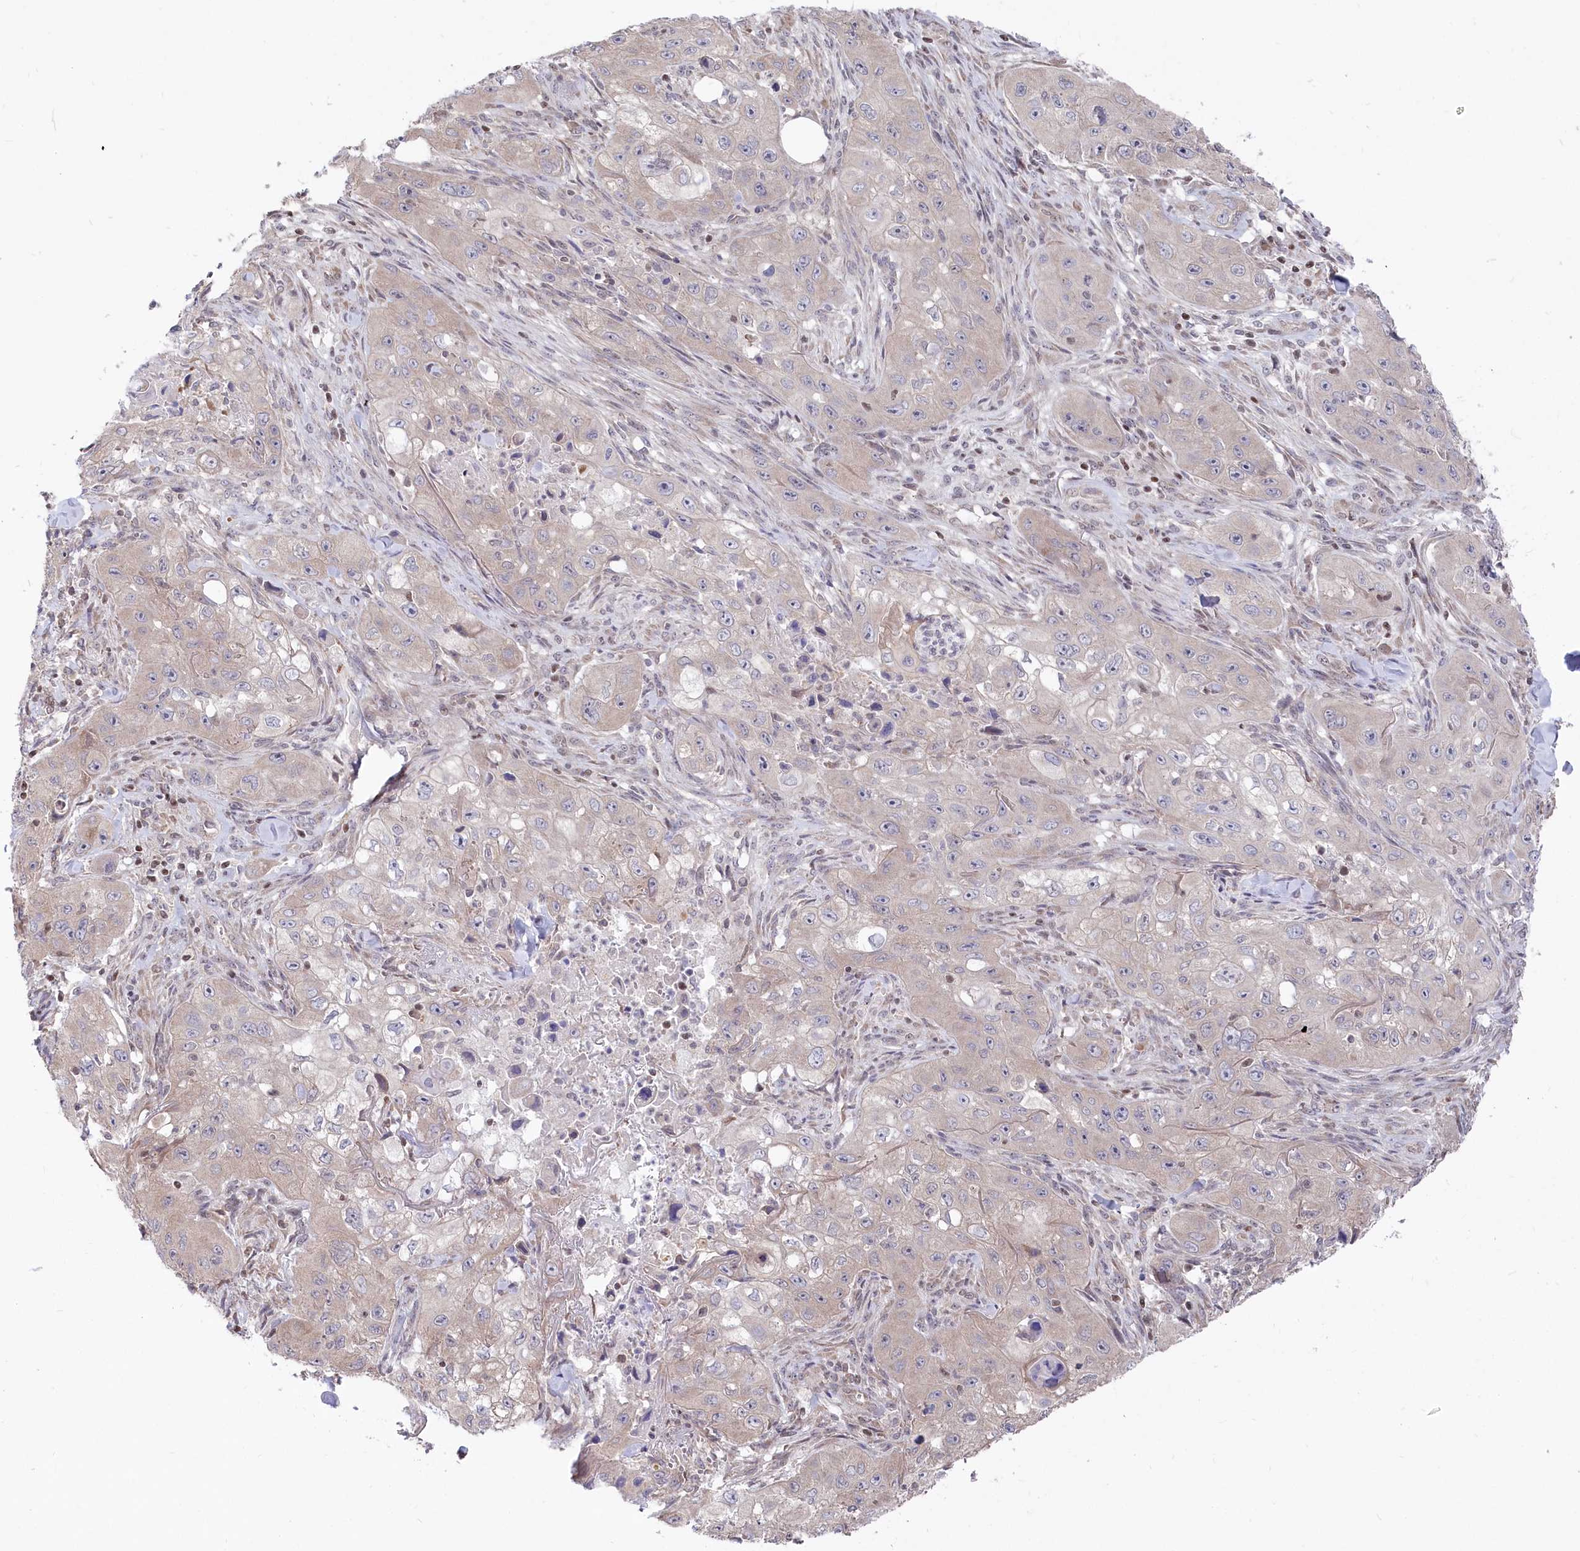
{"staining": {"intensity": "negative", "quantity": "none", "location": "none"}, "tissue": "skin cancer", "cell_type": "Tumor cells", "image_type": "cancer", "snomed": [{"axis": "morphology", "description": "Squamous cell carcinoma, NOS"}, {"axis": "topography", "description": "Skin"}, {"axis": "topography", "description": "Subcutis"}], "caption": "High magnification brightfield microscopy of skin cancer stained with DAB (3,3'-diaminobenzidine) (brown) and counterstained with hematoxylin (blue): tumor cells show no significant staining.", "gene": "CGGBP1", "patient": {"sex": "male", "age": 73}}